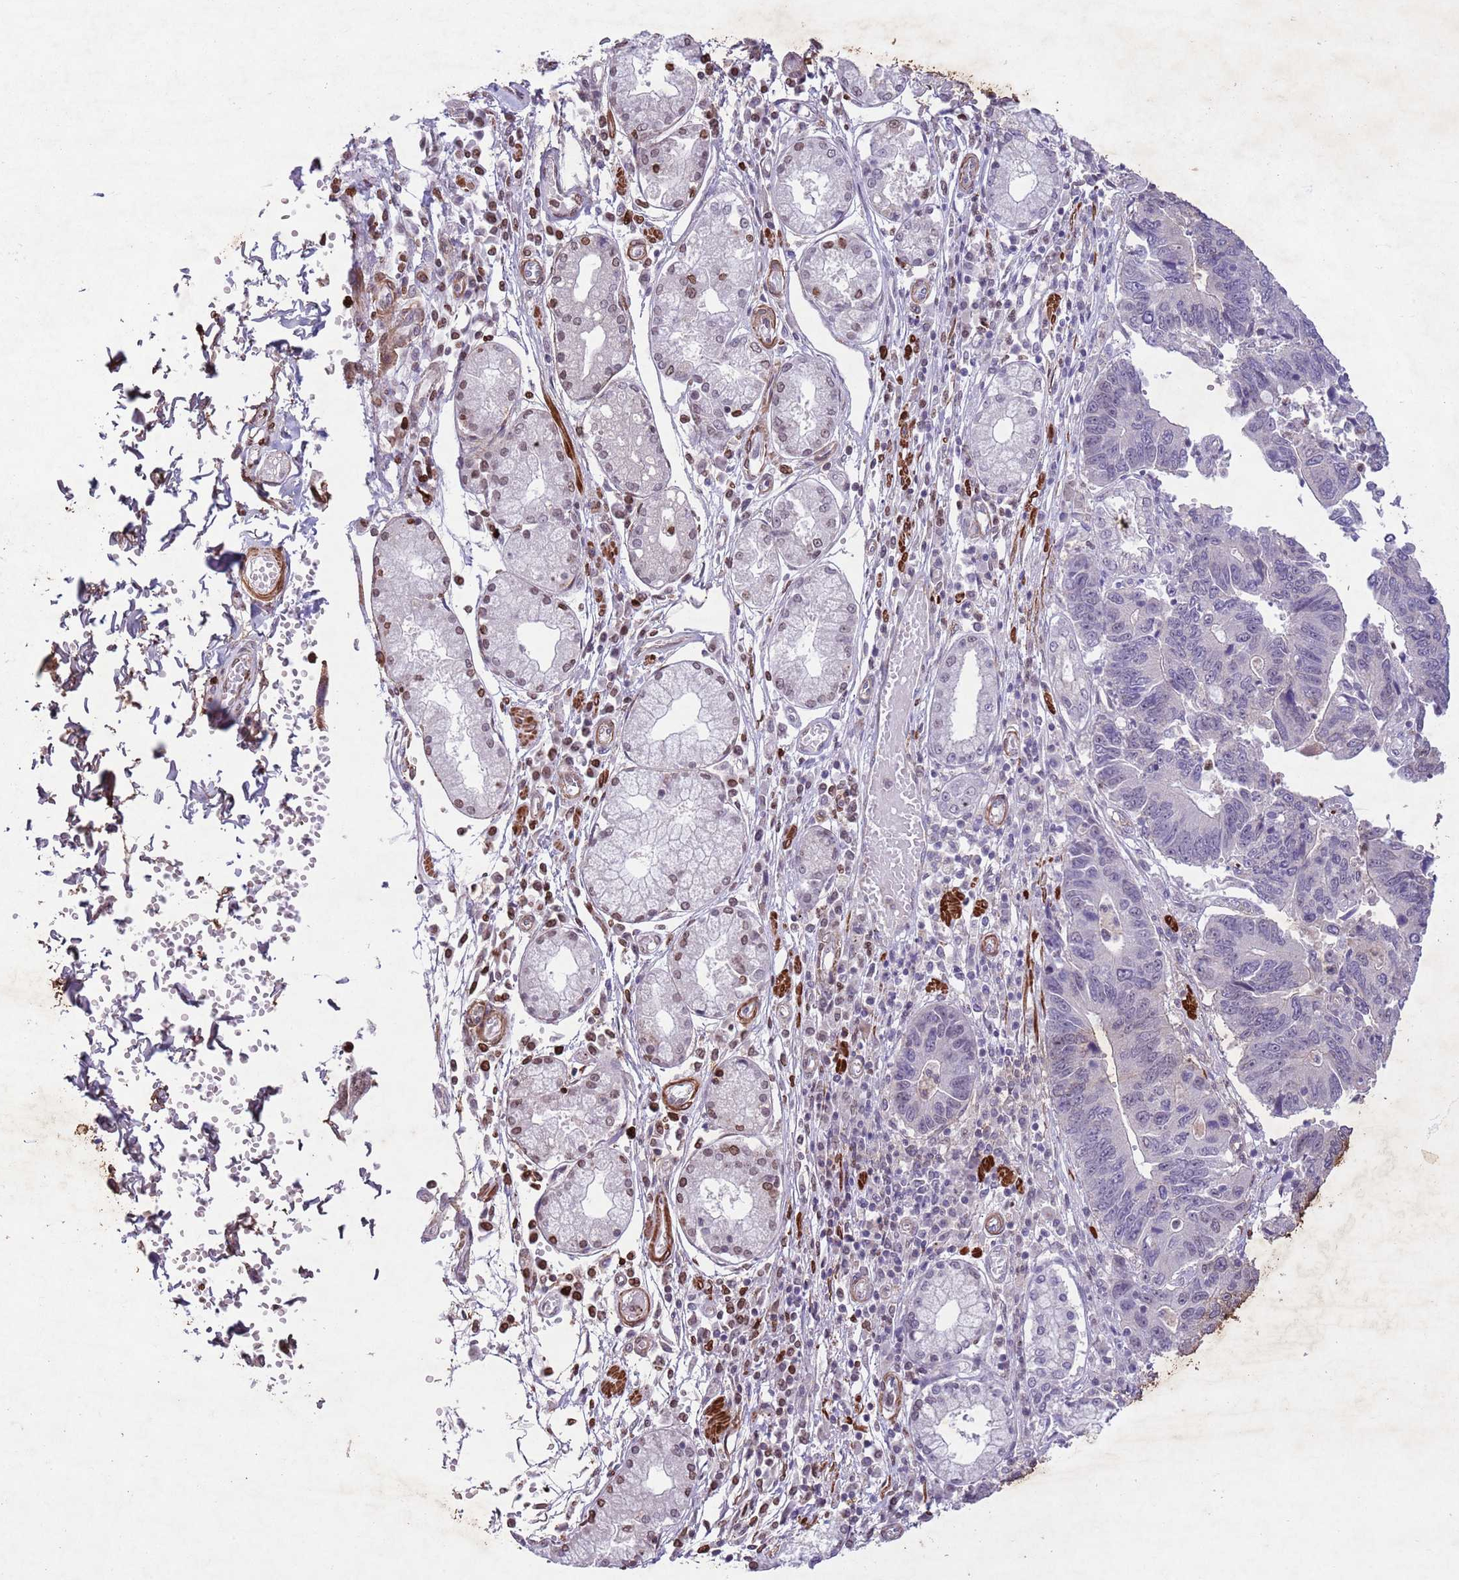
{"staining": {"intensity": "negative", "quantity": "none", "location": "none"}, "tissue": "stomach cancer", "cell_type": "Tumor cells", "image_type": "cancer", "snomed": [{"axis": "morphology", "description": "Adenocarcinoma, NOS"}, {"axis": "topography", "description": "Stomach"}], "caption": "Adenocarcinoma (stomach) was stained to show a protein in brown. There is no significant expression in tumor cells. (DAB (3,3'-diaminobenzidine) immunohistochemistry visualized using brightfield microscopy, high magnification).", "gene": "CCNI", "patient": {"sex": "male", "age": 59}}